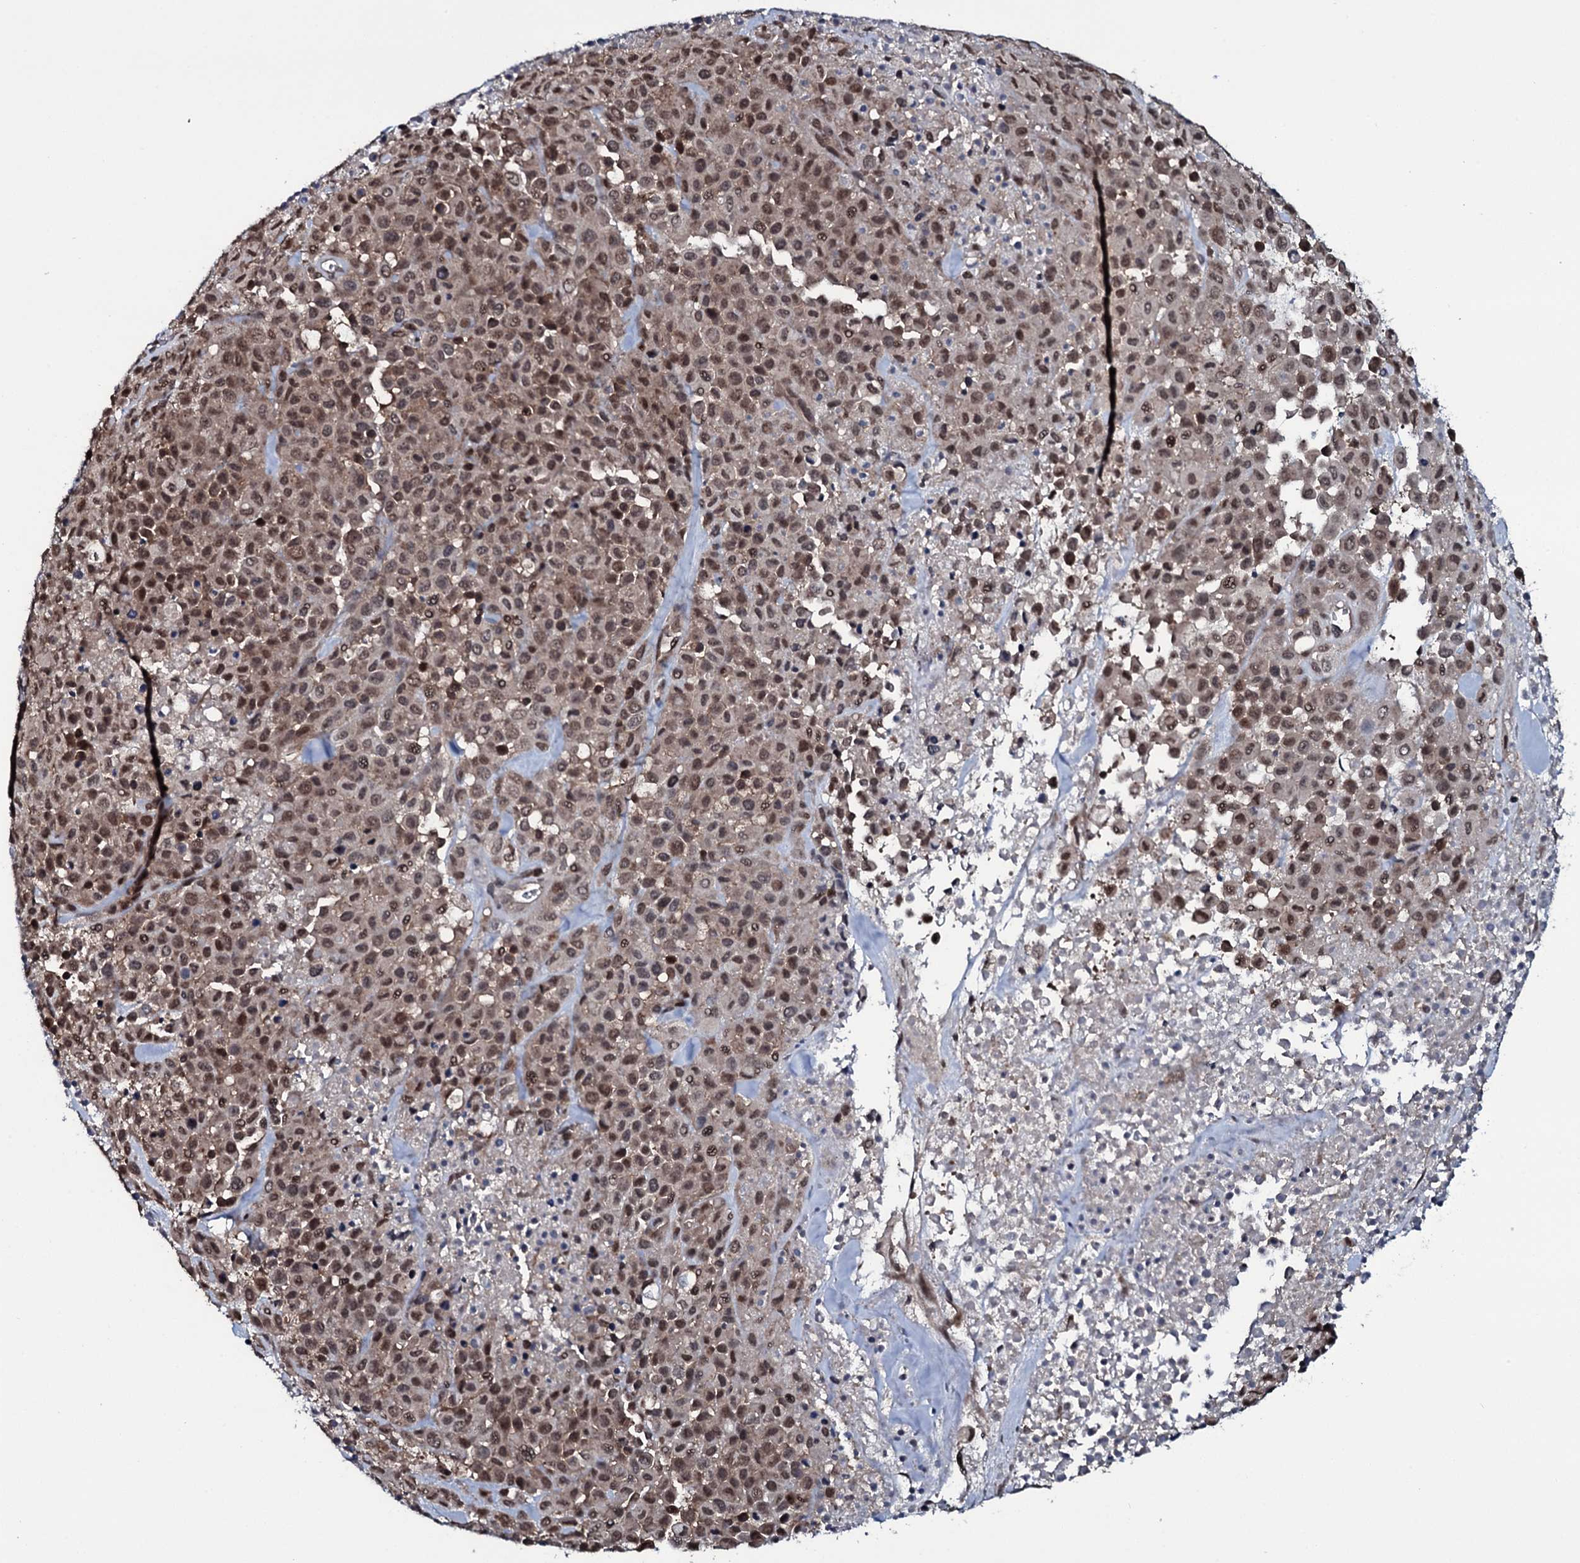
{"staining": {"intensity": "moderate", "quantity": ">75%", "location": "nuclear"}, "tissue": "melanoma", "cell_type": "Tumor cells", "image_type": "cancer", "snomed": [{"axis": "morphology", "description": "Malignant melanoma, Metastatic site"}, {"axis": "topography", "description": "Skin"}], "caption": "Immunohistochemistry photomicrograph of human malignant melanoma (metastatic site) stained for a protein (brown), which exhibits medium levels of moderate nuclear positivity in approximately >75% of tumor cells.", "gene": "HDDC3", "patient": {"sex": "female", "age": 81}}